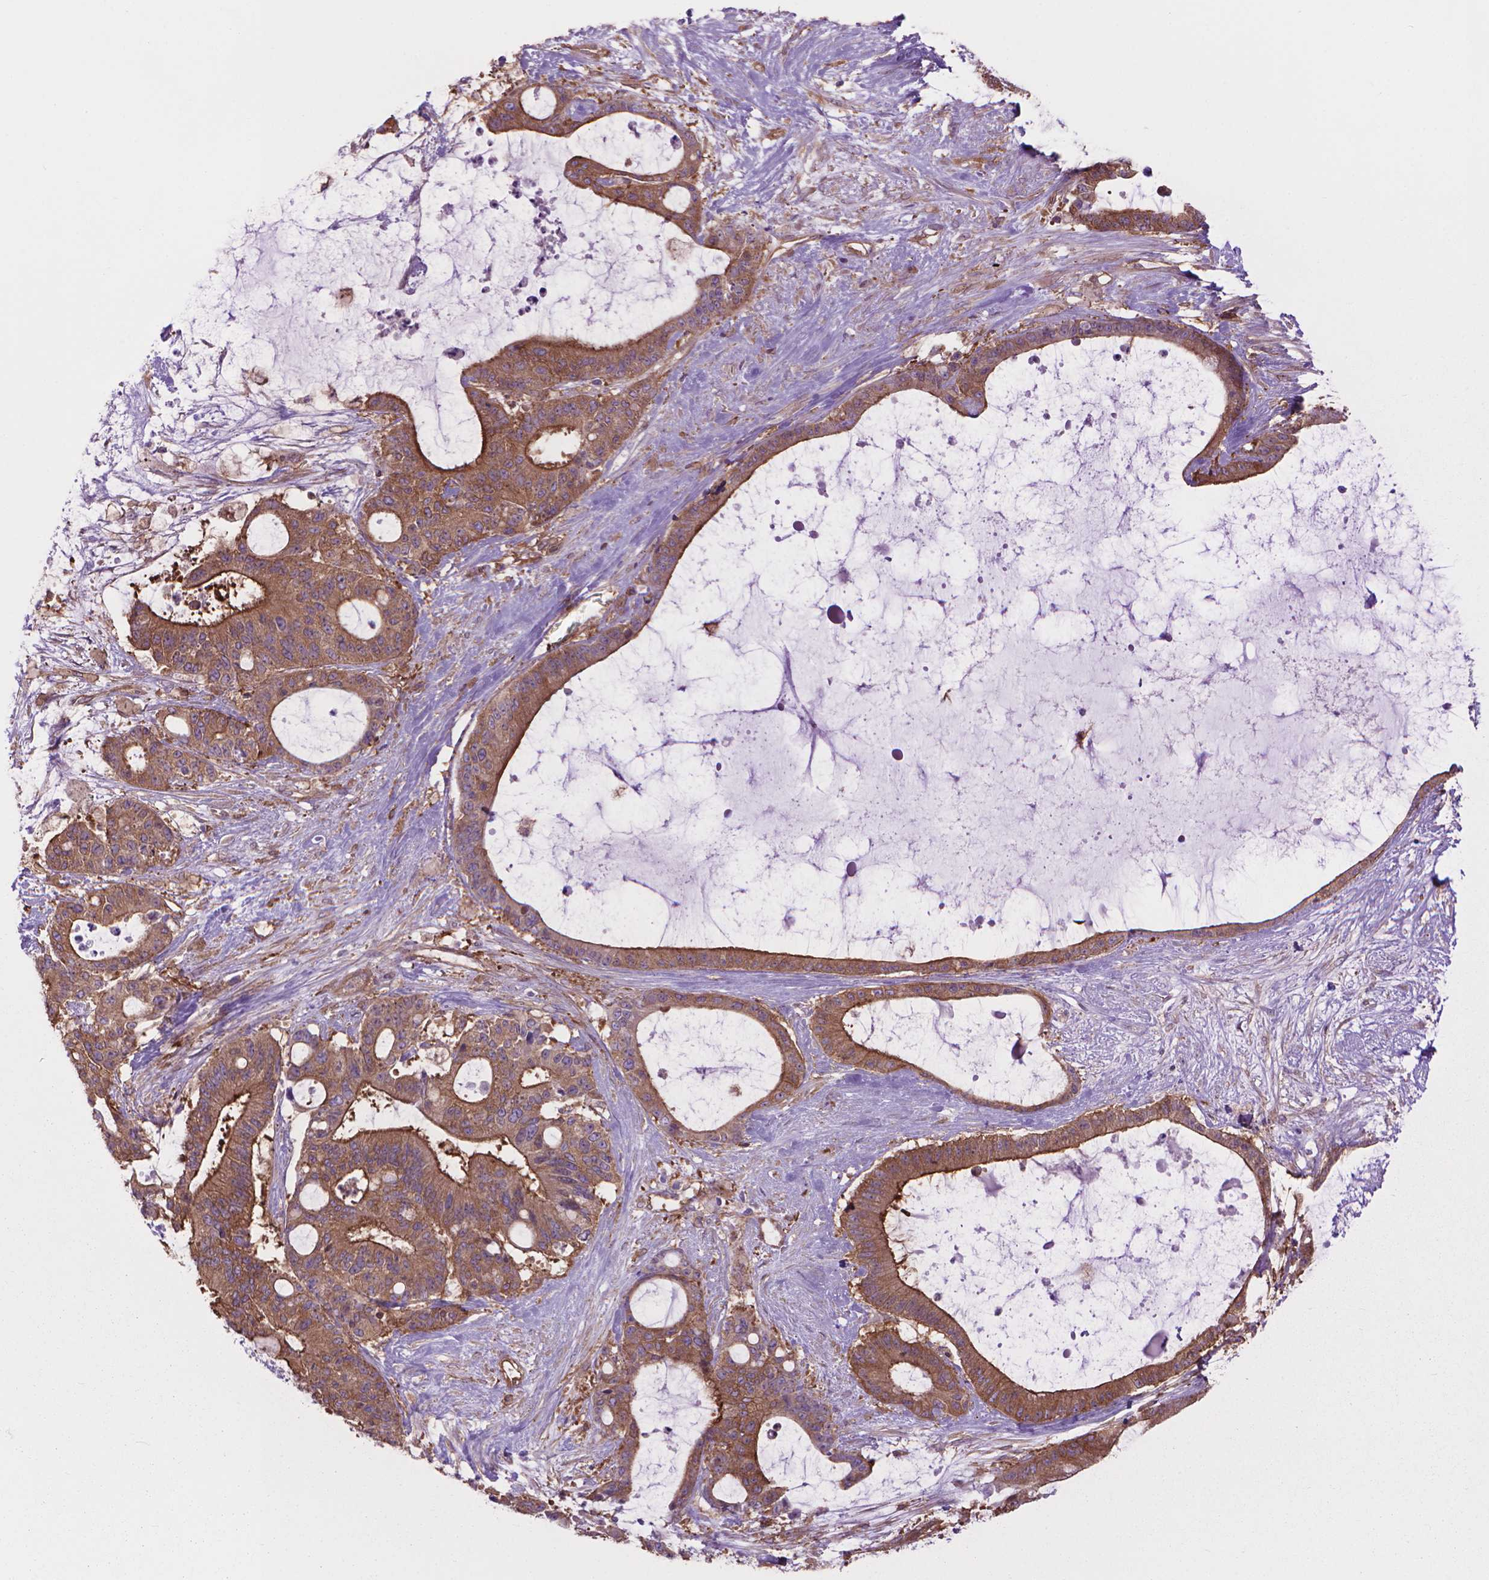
{"staining": {"intensity": "moderate", "quantity": ">75%", "location": "cytoplasmic/membranous"}, "tissue": "liver cancer", "cell_type": "Tumor cells", "image_type": "cancer", "snomed": [{"axis": "morphology", "description": "Normal tissue, NOS"}, {"axis": "morphology", "description": "Cholangiocarcinoma"}, {"axis": "topography", "description": "Liver"}, {"axis": "topography", "description": "Peripheral nerve tissue"}], "caption": "Immunohistochemistry (IHC) of cholangiocarcinoma (liver) demonstrates medium levels of moderate cytoplasmic/membranous positivity in about >75% of tumor cells.", "gene": "CORO1B", "patient": {"sex": "female", "age": 73}}